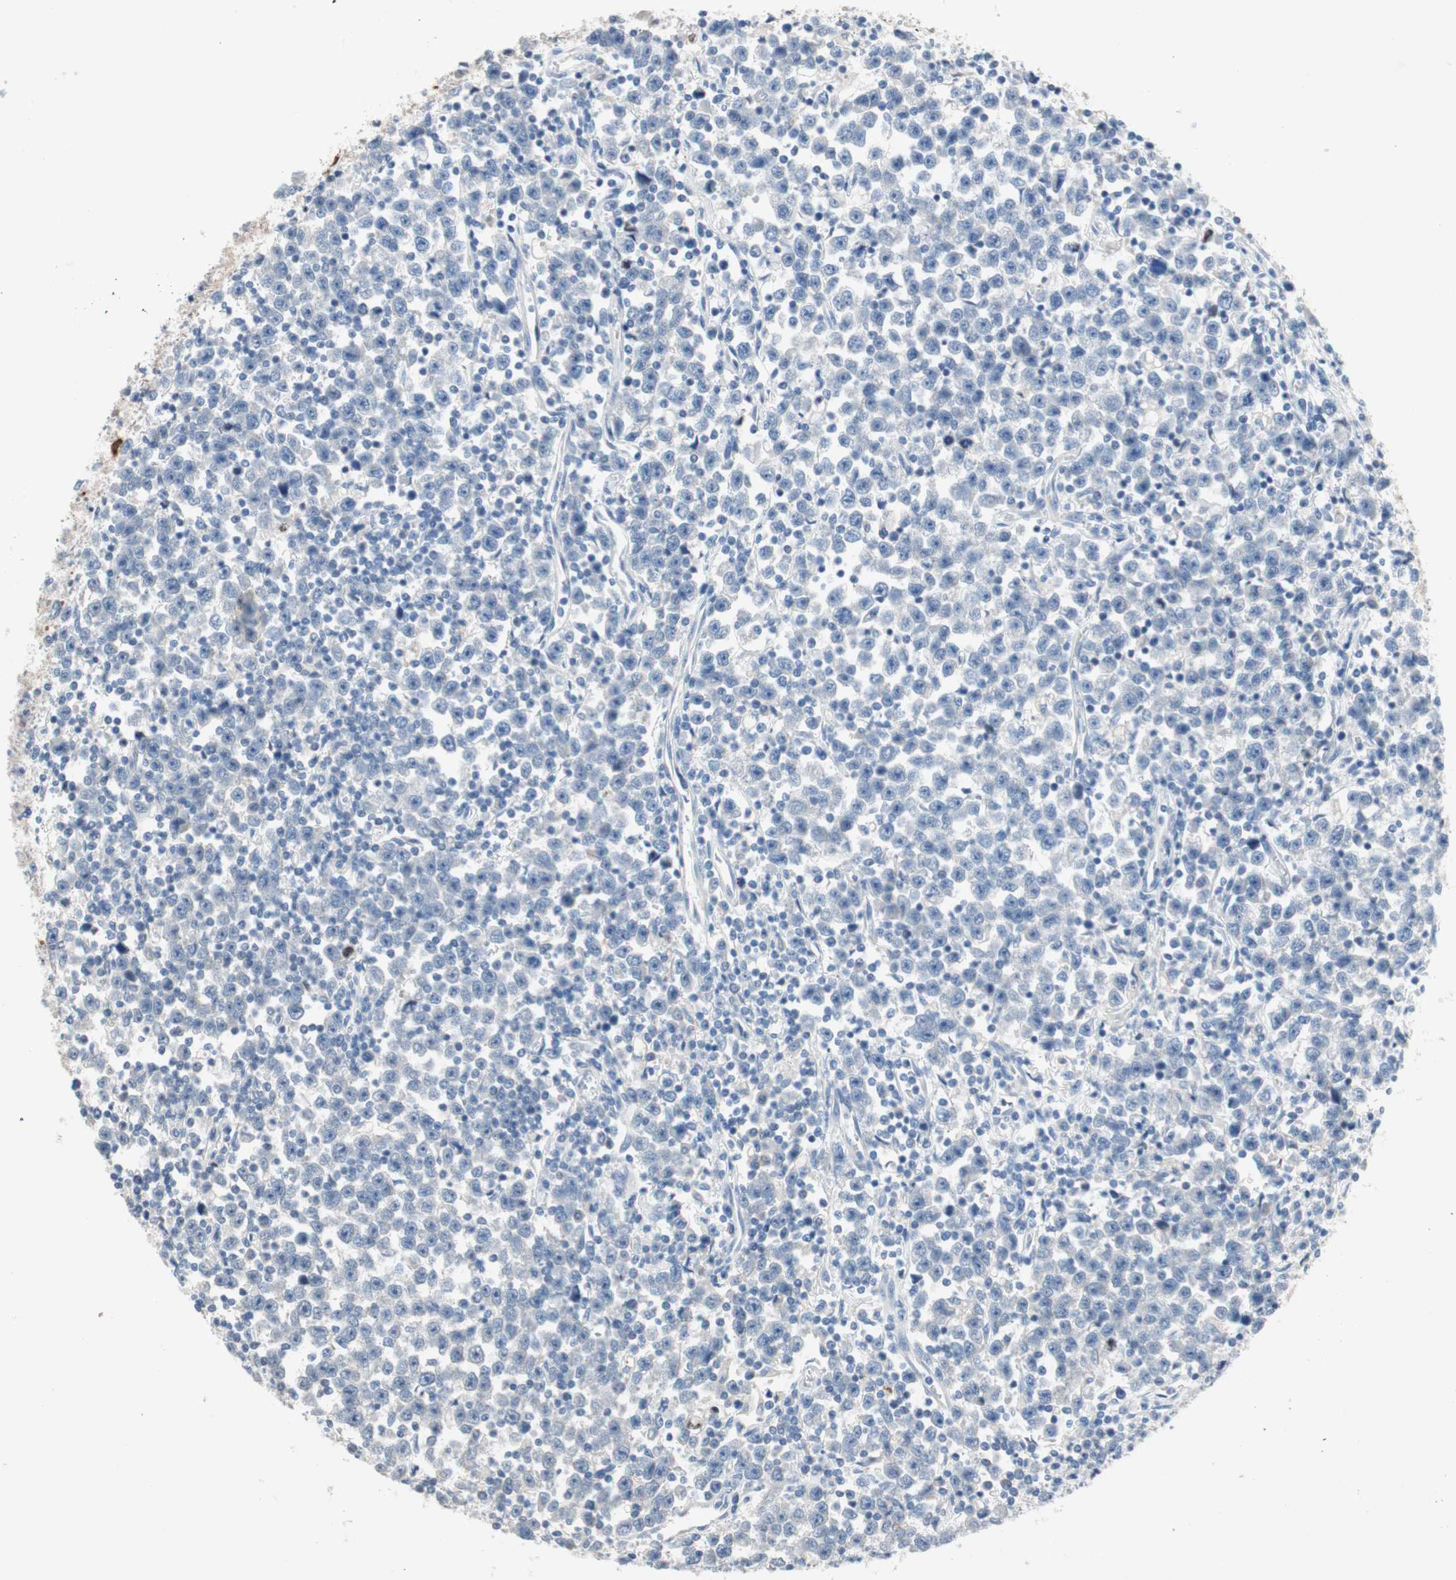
{"staining": {"intensity": "negative", "quantity": "none", "location": "none"}, "tissue": "testis cancer", "cell_type": "Tumor cells", "image_type": "cancer", "snomed": [{"axis": "morphology", "description": "Seminoma, NOS"}, {"axis": "topography", "description": "Testis"}], "caption": "Image shows no significant protein positivity in tumor cells of testis cancer. (DAB IHC, high magnification).", "gene": "PDZK1", "patient": {"sex": "male", "age": 43}}